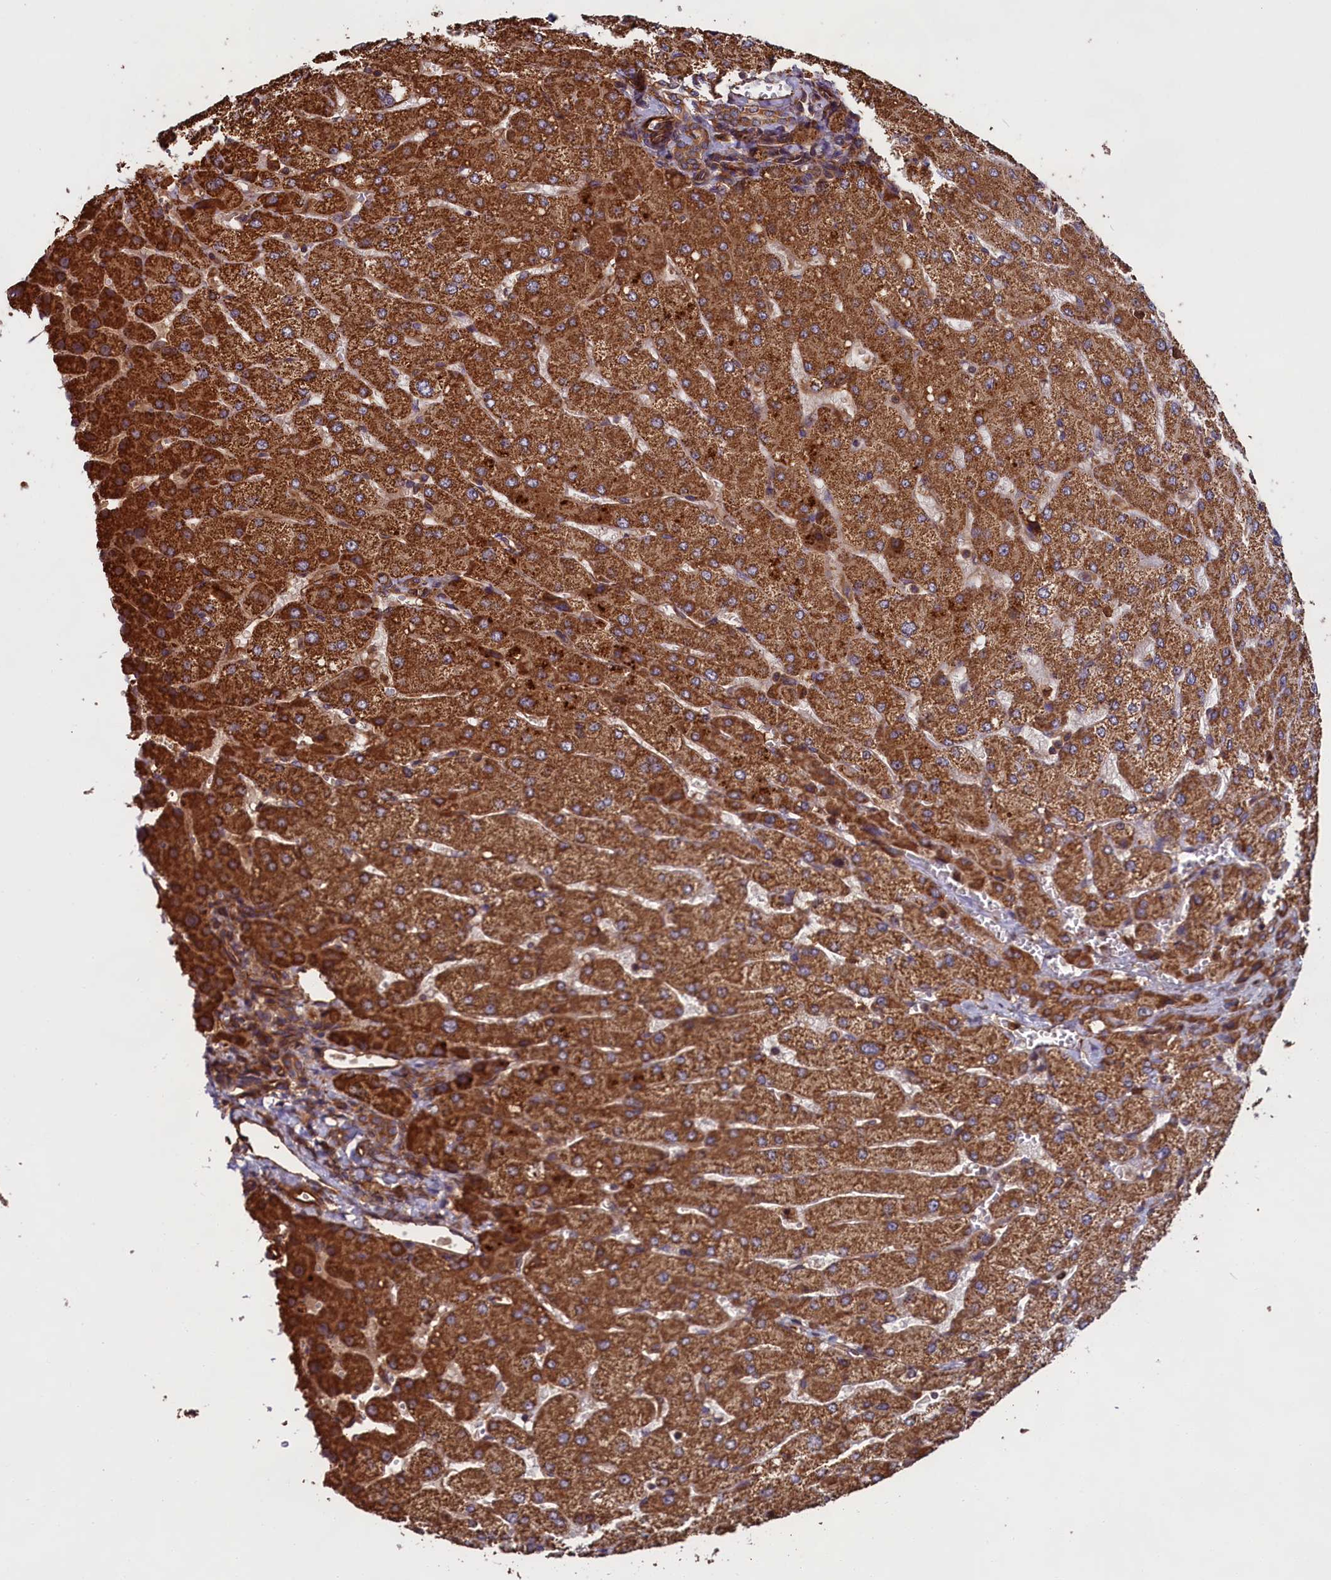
{"staining": {"intensity": "moderate", "quantity": ">75%", "location": "cytoplasmic/membranous"}, "tissue": "liver", "cell_type": "Cholangiocytes", "image_type": "normal", "snomed": [{"axis": "morphology", "description": "Normal tissue, NOS"}, {"axis": "topography", "description": "Liver"}], "caption": "Liver stained with IHC shows moderate cytoplasmic/membranous positivity in about >75% of cholangiocytes.", "gene": "CCDC124", "patient": {"sex": "male", "age": 55}}